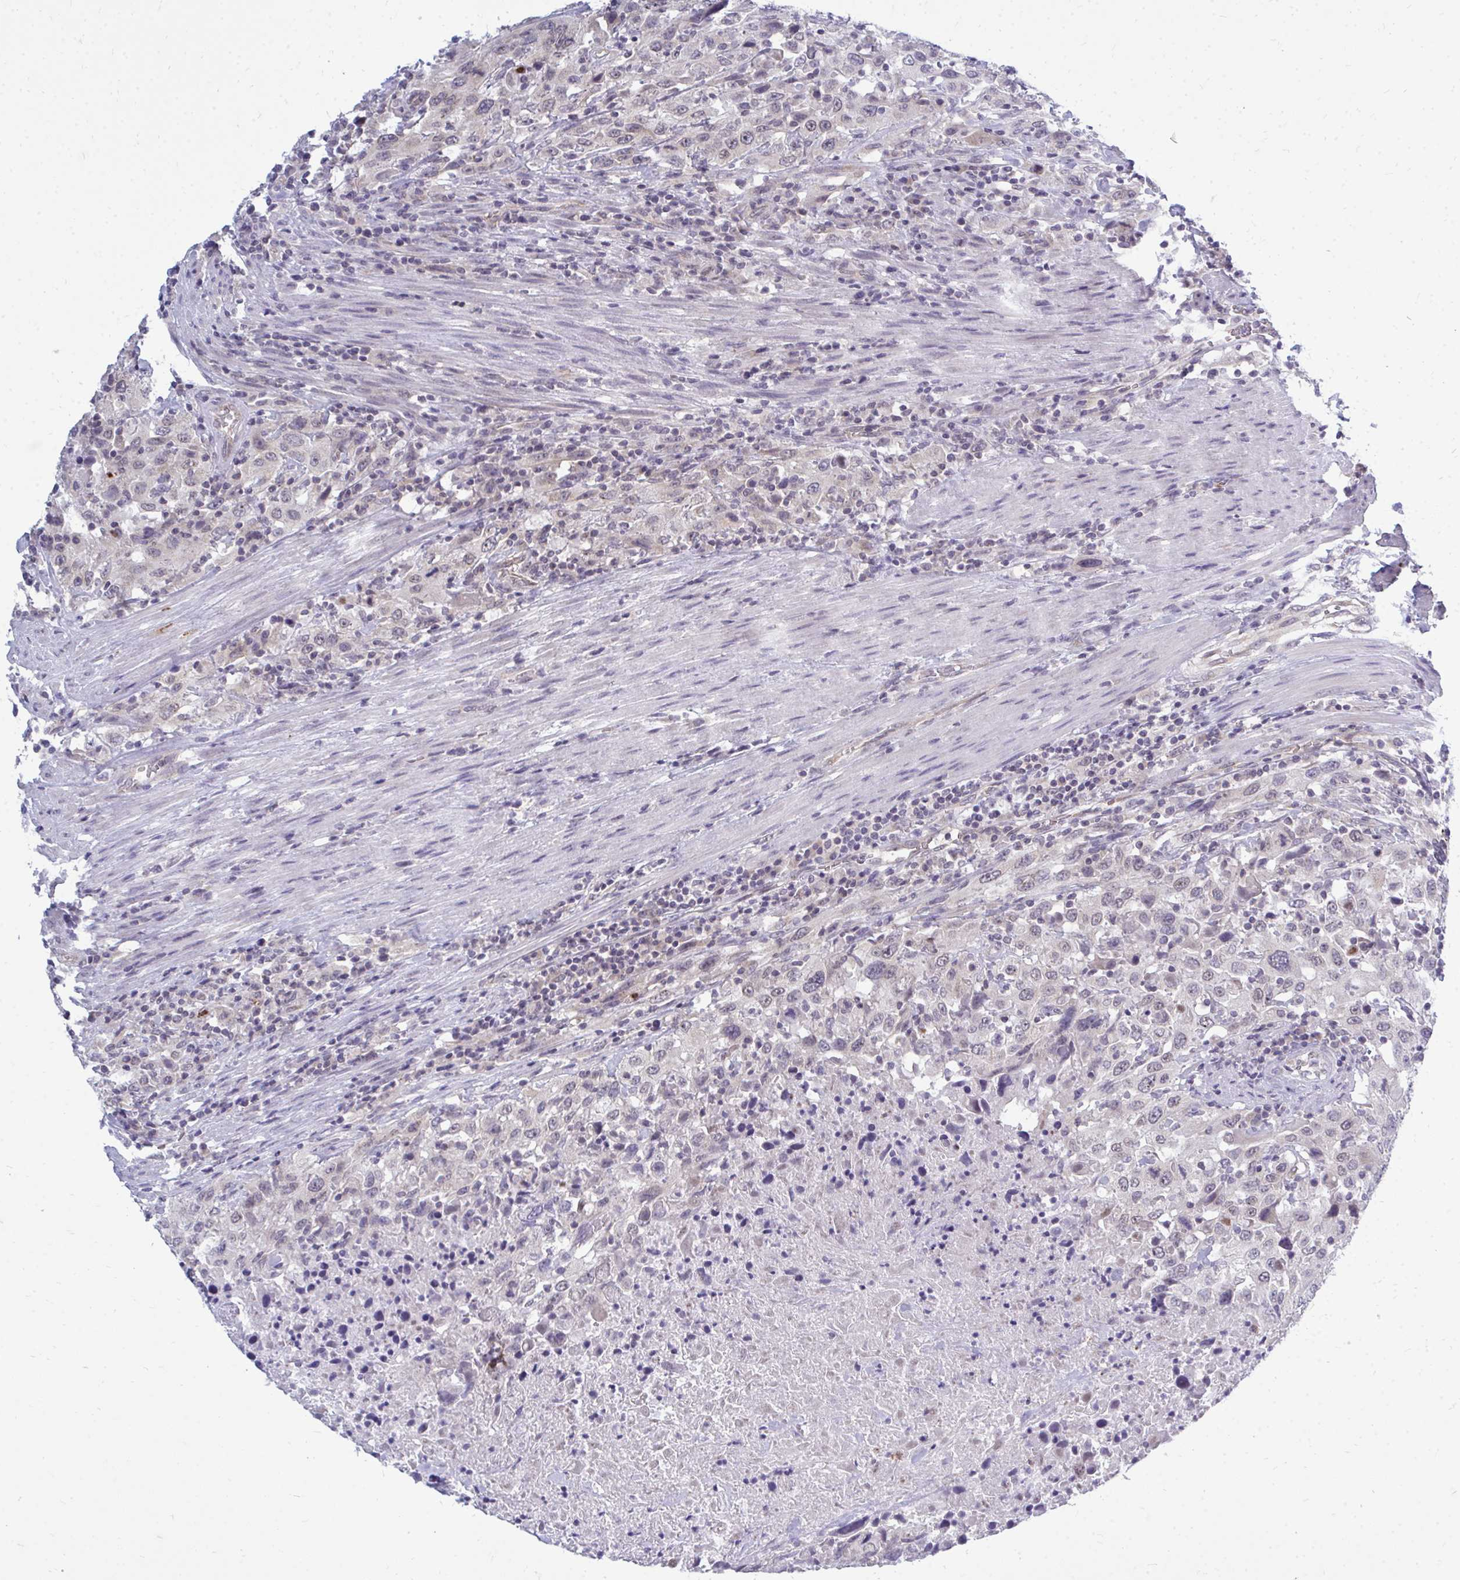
{"staining": {"intensity": "negative", "quantity": "none", "location": "none"}, "tissue": "urothelial cancer", "cell_type": "Tumor cells", "image_type": "cancer", "snomed": [{"axis": "morphology", "description": "Urothelial carcinoma, High grade"}, {"axis": "topography", "description": "Urinary bladder"}], "caption": "The immunohistochemistry histopathology image has no significant expression in tumor cells of urothelial cancer tissue.", "gene": "ACSL5", "patient": {"sex": "male", "age": 61}}